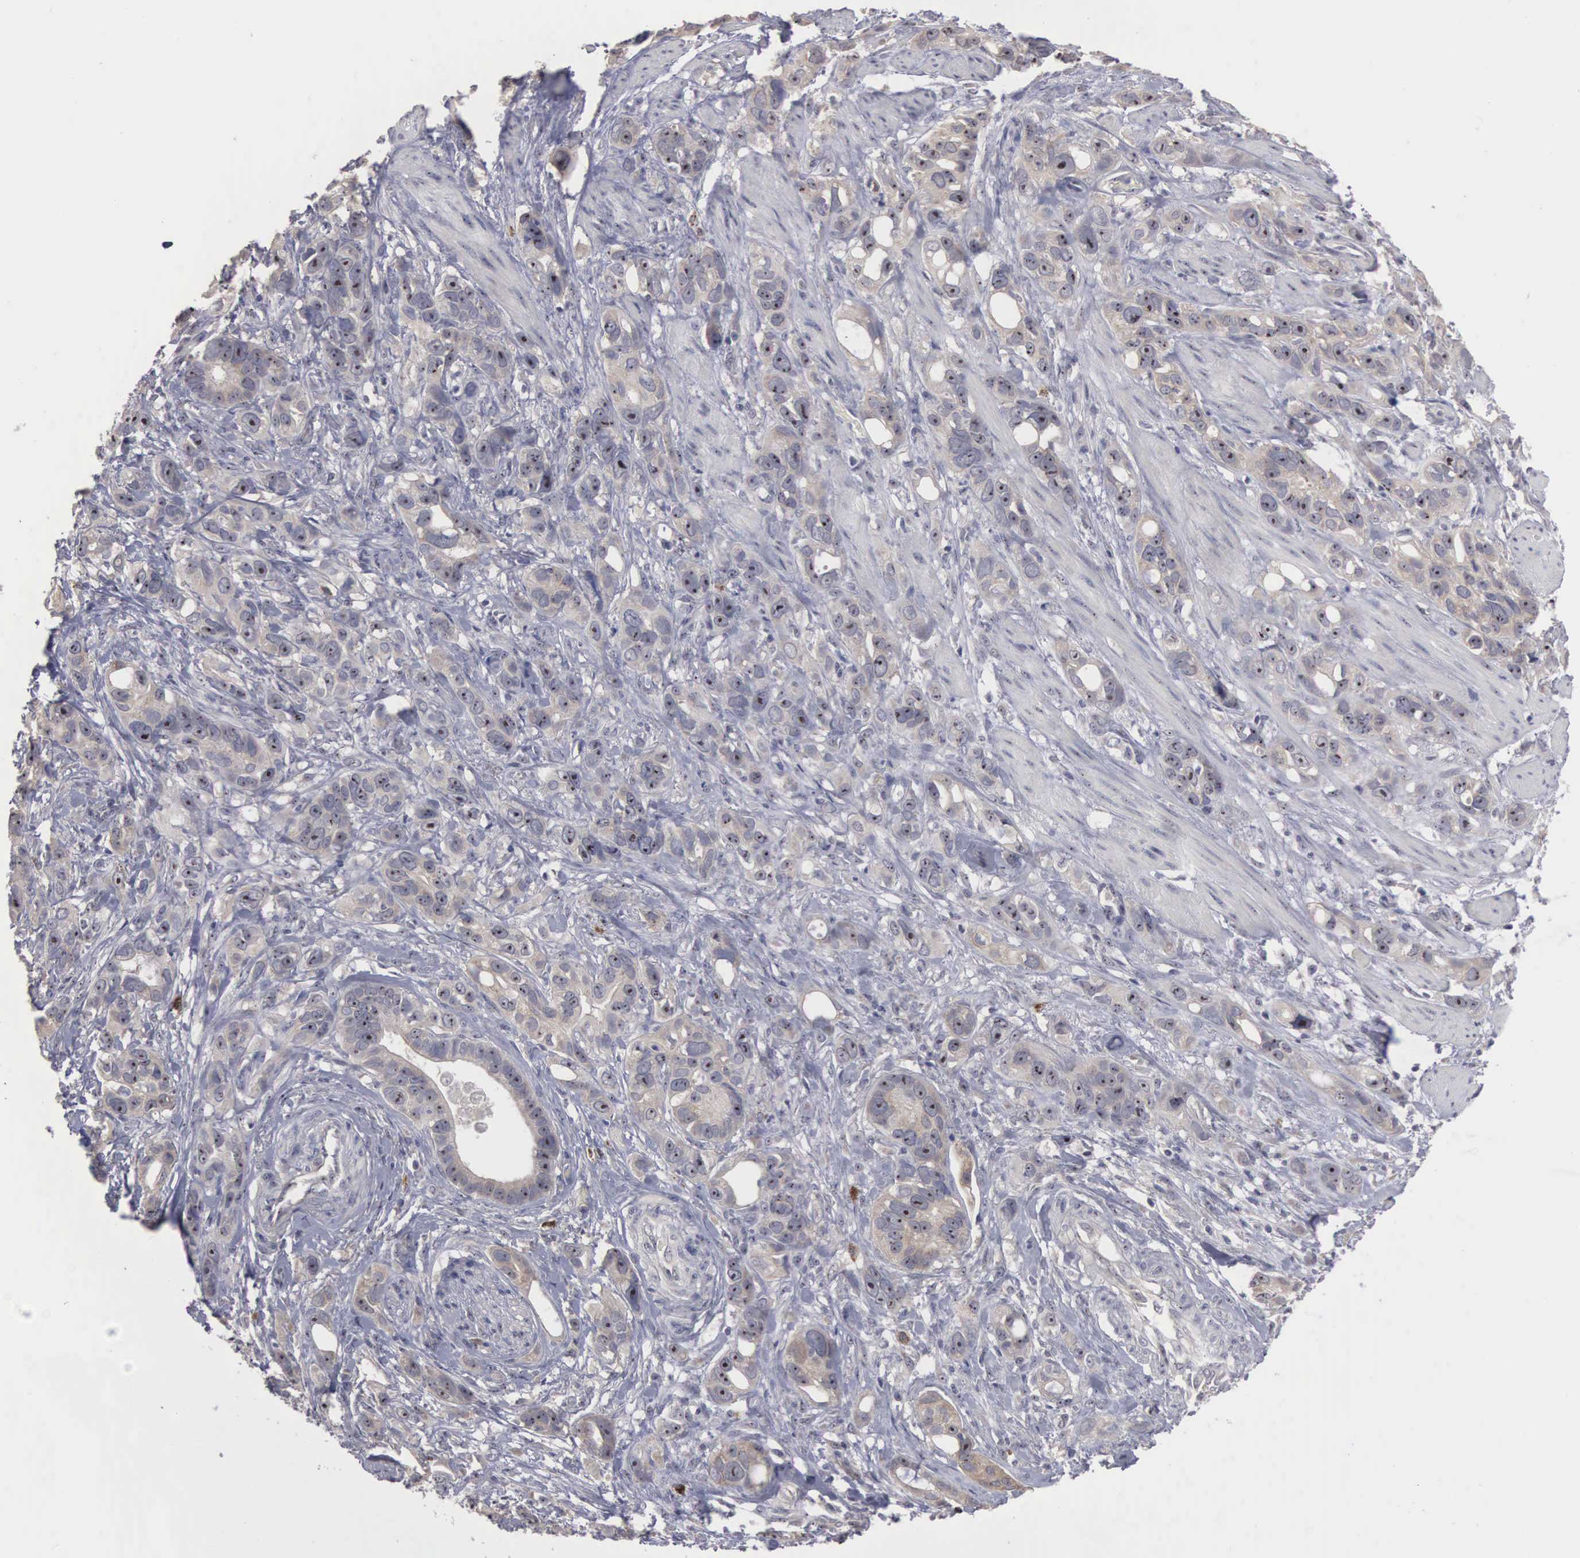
{"staining": {"intensity": "weak", "quantity": "25%-75%", "location": "cytoplasmic/membranous,nuclear"}, "tissue": "stomach cancer", "cell_type": "Tumor cells", "image_type": "cancer", "snomed": [{"axis": "morphology", "description": "Adenocarcinoma, NOS"}, {"axis": "topography", "description": "Stomach, upper"}], "caption": "Protein expression by immunohistochemistry (IHC) reveals weak cytoplasmic/membranous and nuclear staining in about 25%-75% of tumor cells in stomach adenocarcinoma. (DAB IHC with brightfield microscopy, high magnification).", "gene": "AMN", "patient": {"sex": "male", "age": 47}}